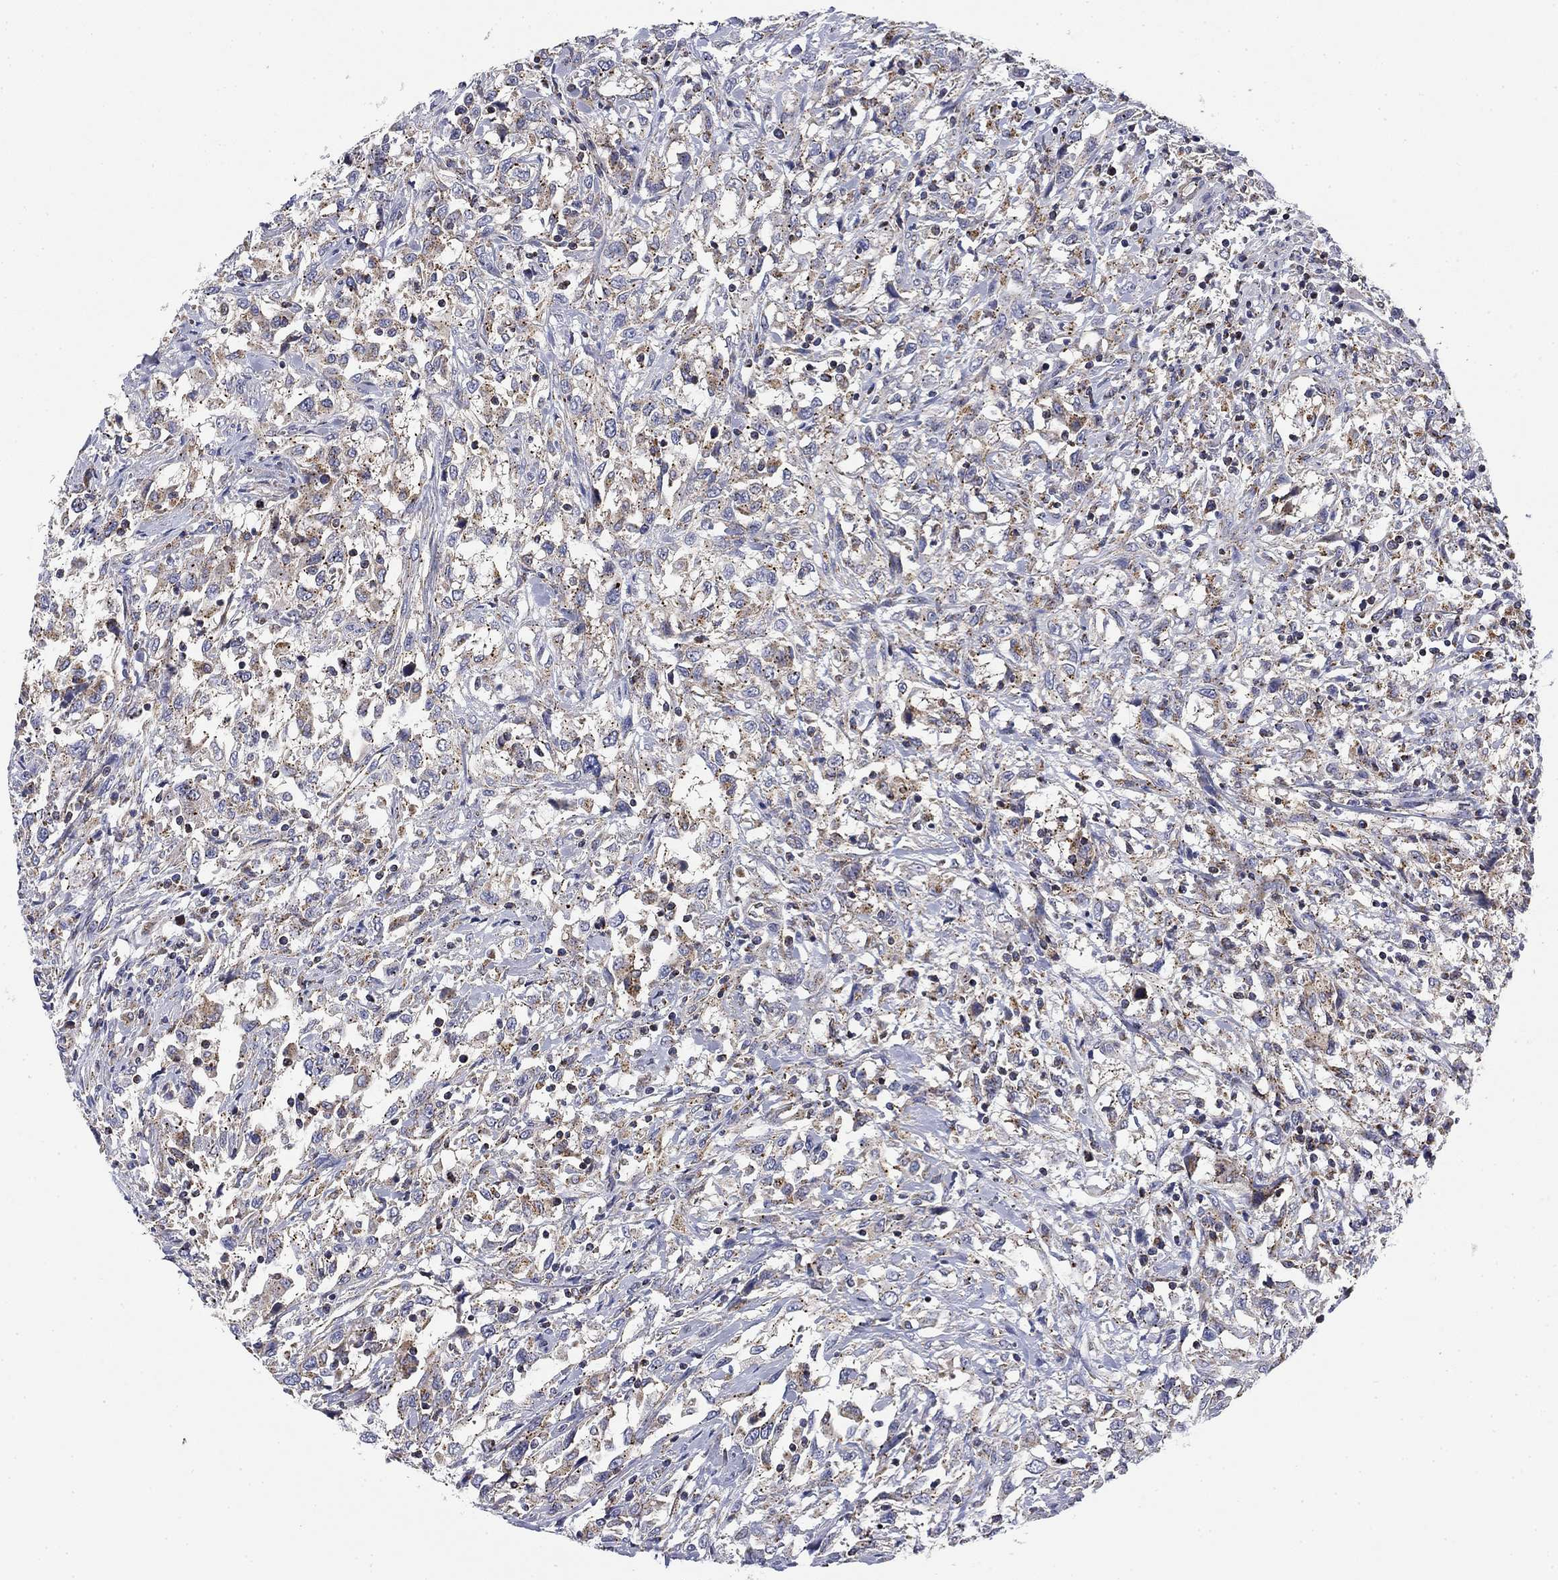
{"staining": {"intensity": "weak", "quantity": "<25%", "location": "cytoplasmic/membranous"}, "tissue": "urothelial cancer", "cell_type": "Tumor cells", "image_type": "cancer", "snomed": [{"axis": "morphology", "description": "Urothelial carcinoma, NOS"}, {"axis": "morphology", "description": "Urothelial carcinoma, High grade"}, {"axis": "topography", "description": "Urinary bladder"}], "caption": "Histopathology image shows no significant protein staining in tumor cells of urothelial cancer.", "gene": "NACAD", "patient": {"sex": "female", "age": 64}}